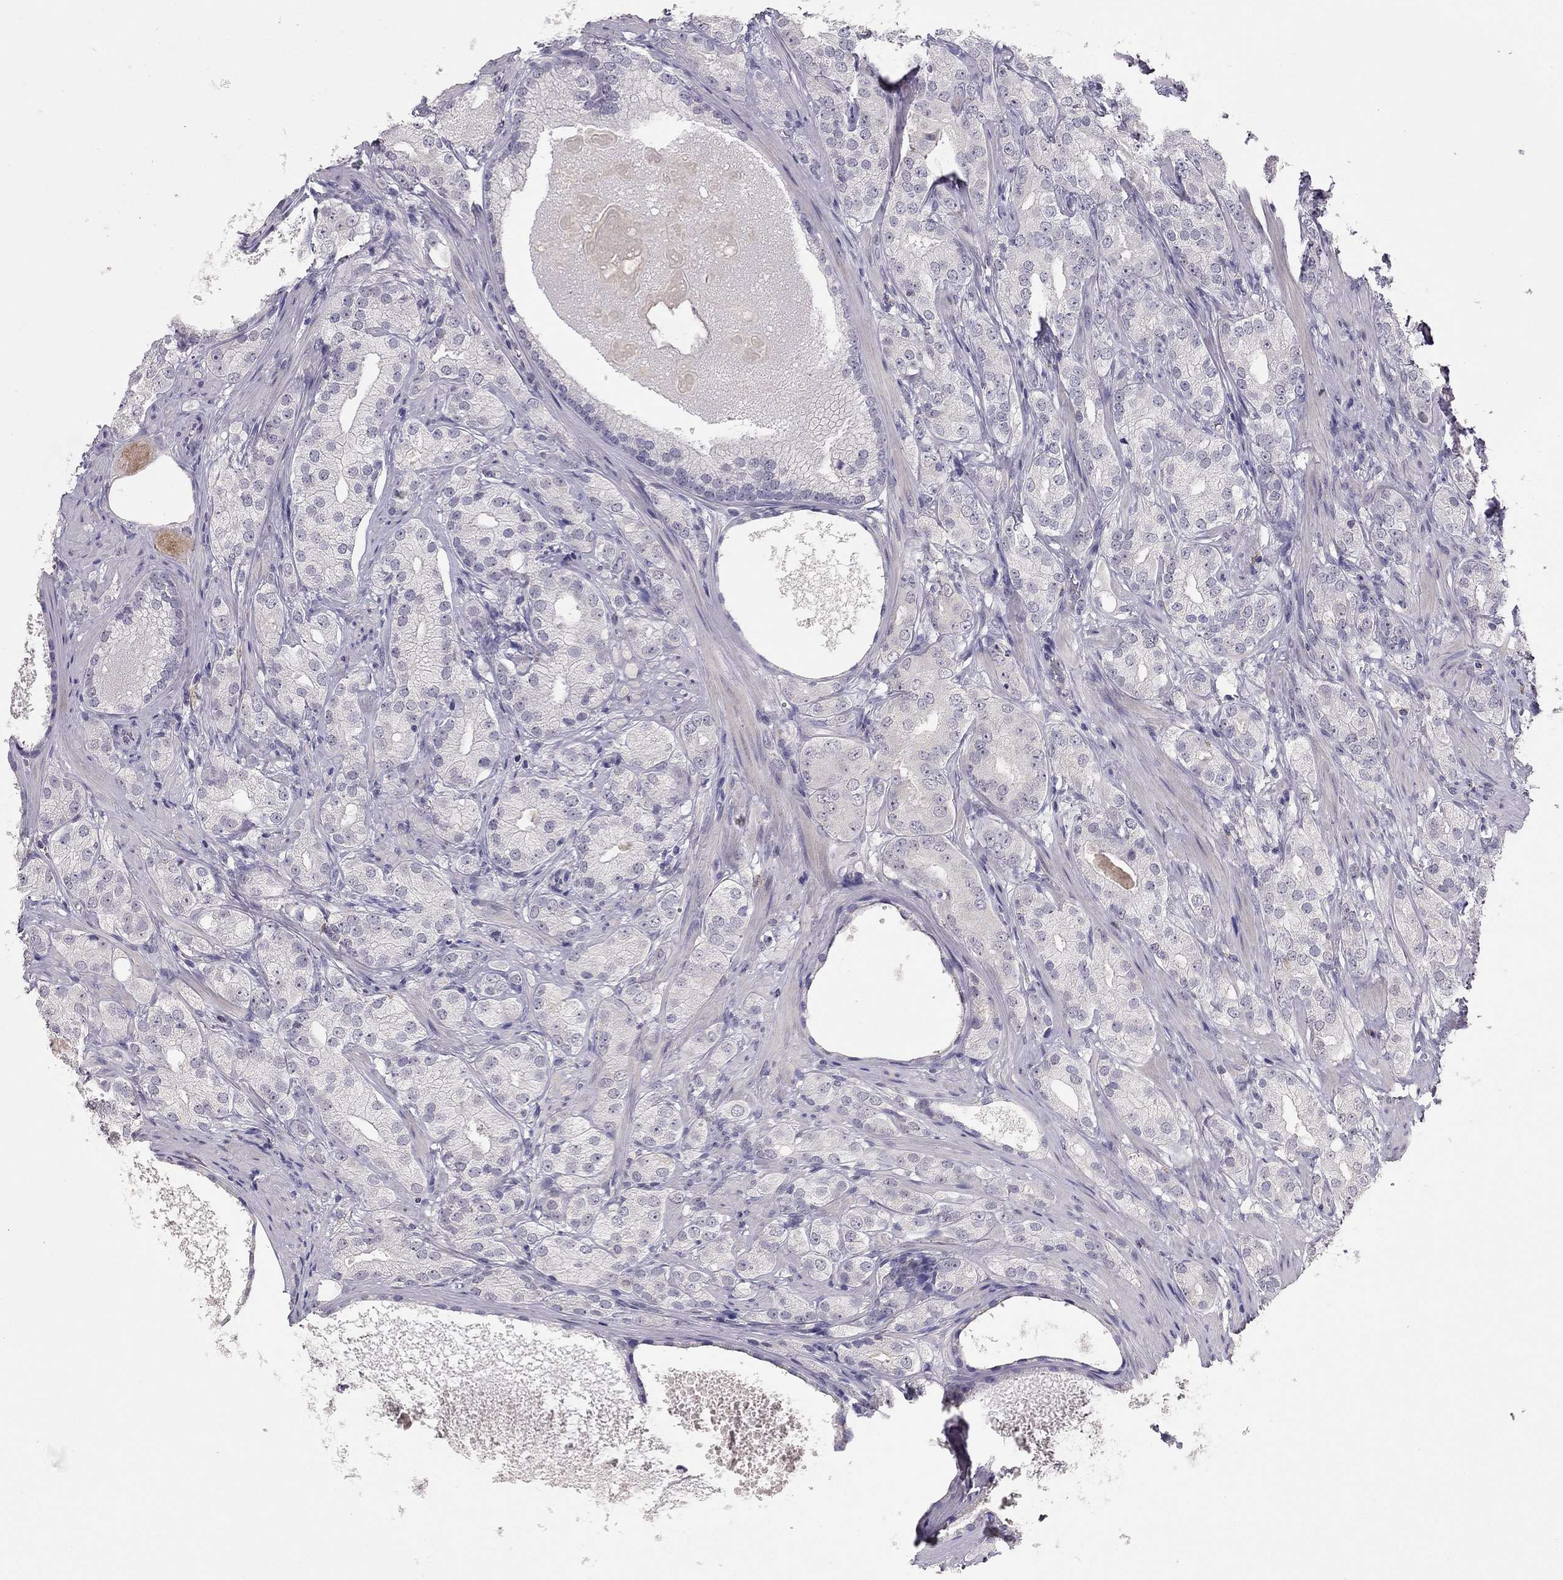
{"staining": {"intensity": "negative", "quantity": "none", "location": "none"}, "tissue": "prostate cancer", "cell_type": "Tumor cells", "image_type": "cancer", "snomed": [{"axis": "morphology", "description": "Adenocarcinoma, High grade"}, {"axis": "topography", "description": "Prostate and seminal vesicle, NOS"}], "caption": "An immunohistochemistry image of adenocarcinoma (high-grade) (prostate) is shown. There is no staining in tumor cells of adenocarcinoma (high-grade) (prostate). (DAB (3,3'-diaminobenzidine) immunohistochemistry (IHC) with hematoxylin counter stain).", "gene": "ADORA2A", "patient": {"sex": "male", "age": 62}}